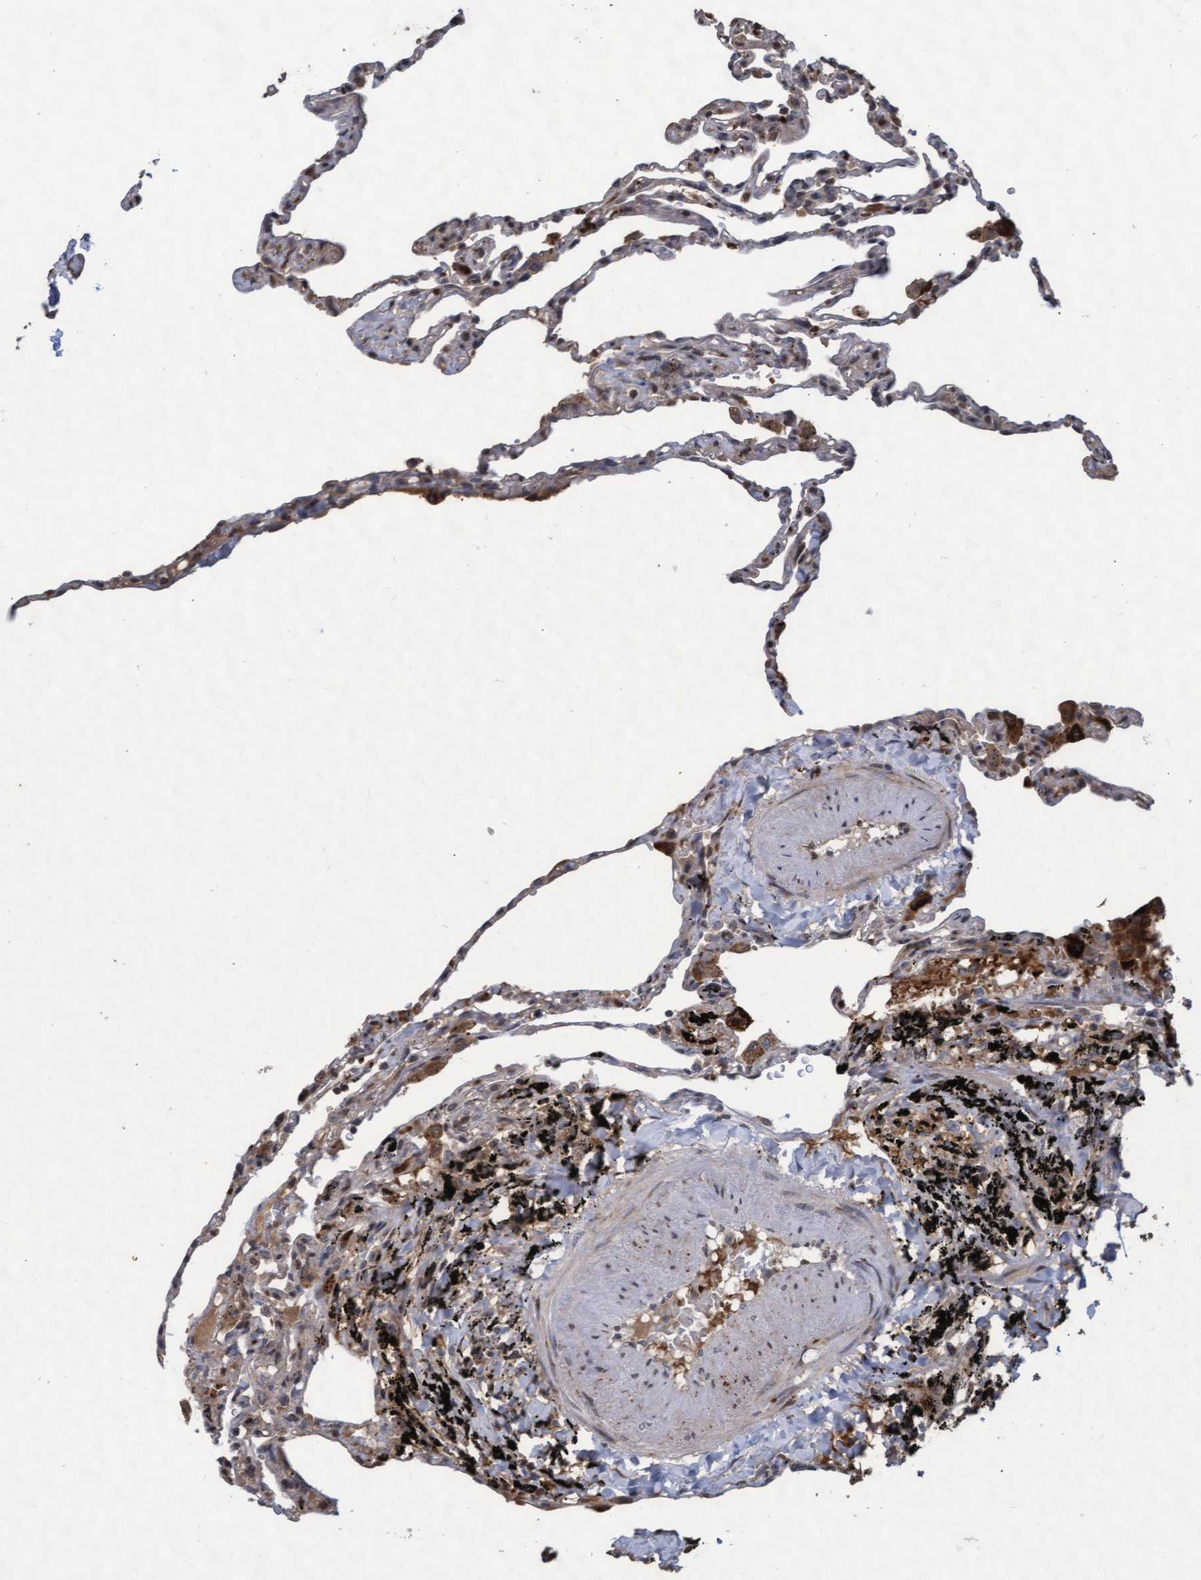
{"staining": {"intensity": "weak", "quantity": "25%-75%", "location": "cytoplasmic/membranous"}, "tissue": "lung", "cell_type": "Alveolar cells", "image_type": "normal", "snomed": [{"axis": "morphology", "description": "Normal tissue, NOS"}, {"axis": "topography", "description": "Lung"}], "caption": "Immunohistochemical staining of unremarkable lung shows weak cytoplasmic/membranous protein positivity in about 25%-75% of alveolar cells.", "gene": "KCNC2", "patient": {"sex": "male", "age": 59}}